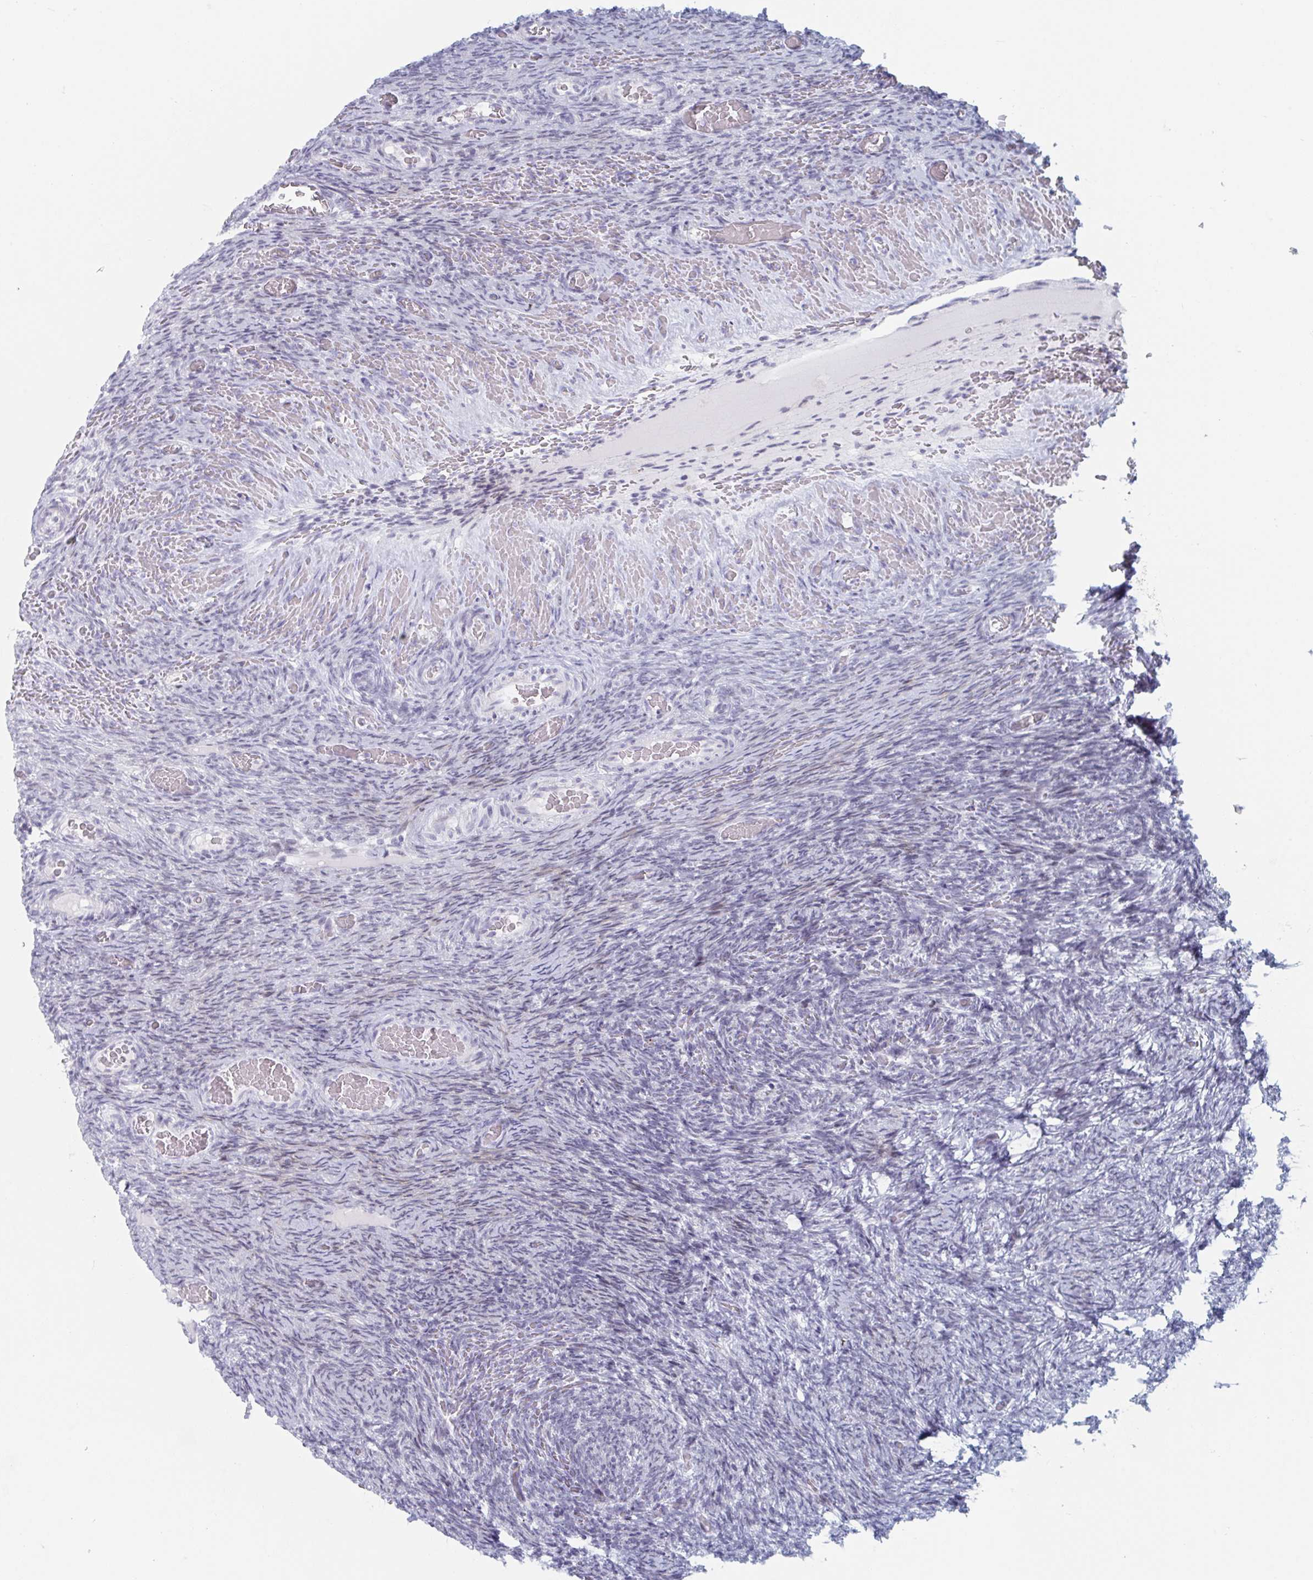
{"staining": {"intensity": "negative", "quantity": "none", "location": "none"}, "tissue": "ovary", "cell_type": "Ovarian stroma cells", "image_type": "normal", "snomed": [{"axis": "morphology", "description": "Normal tissue, NOS"}, {"axis": "topography", "description": "Ovary"}], "caption": "This is an IHC micrograph of unremarkable human ovary. There is no positivity in ovarian stroma cells.", "gene": "NR1H2", "patient": {"sex": "female", "age": 34}}